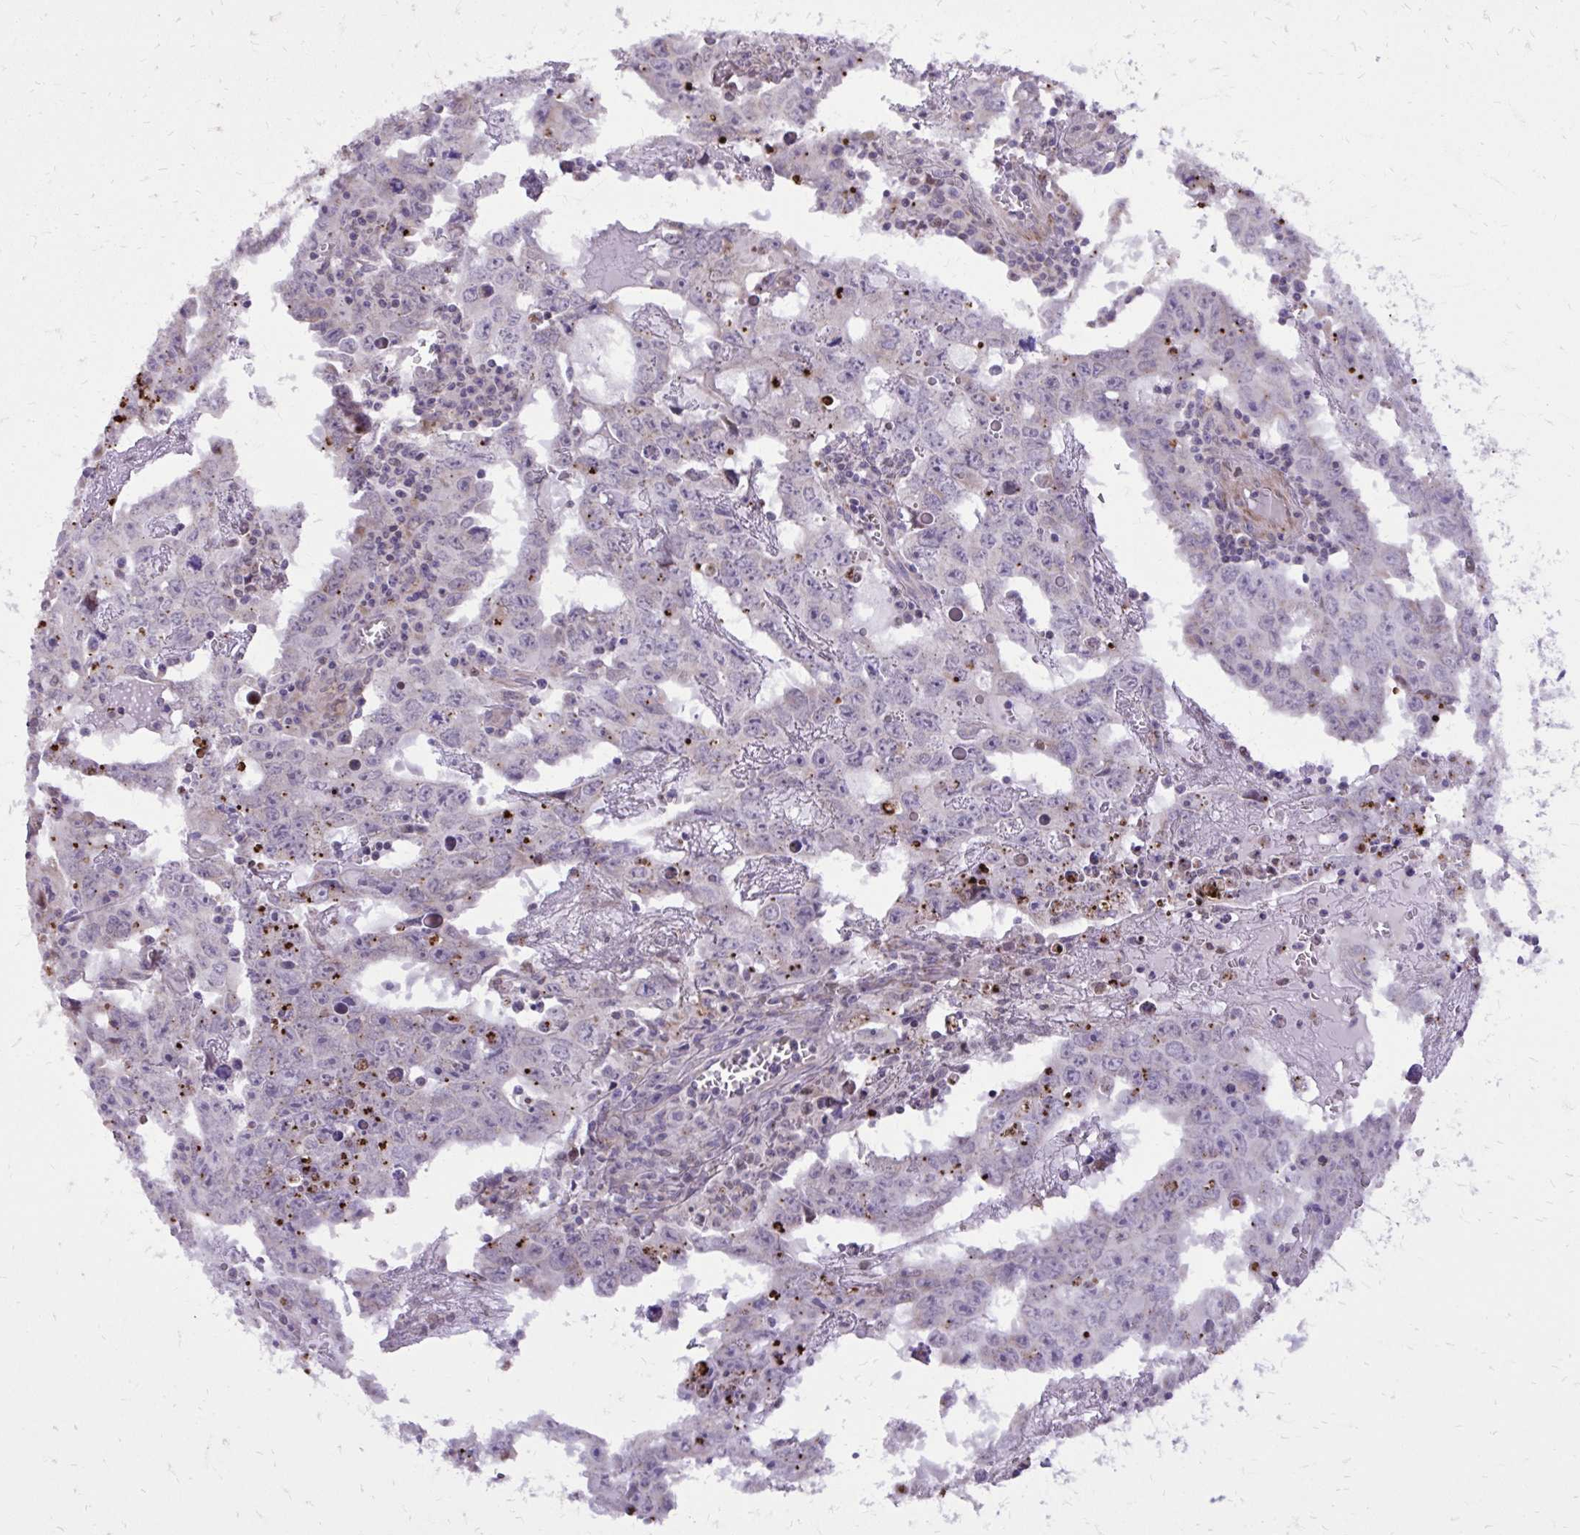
{"staining": {"intensity": "negative", "quantity": "none", "location": "none"}, "tissue": "testis cancer", "cell_type": "Tumor cells", "image_type": "cancer", "snomed": [{"axis": "morphology", "description": "Carcinoma, Embryonal, NOS"}, {"axis": "topography", "description": "Testis"}], "caption": "This is an IHC histopathology image of testis embryonal carcinoma. There is no expression in tumor cells.", "gene": "ABCC3", "patient": {"sex": "male", "age": 22}}